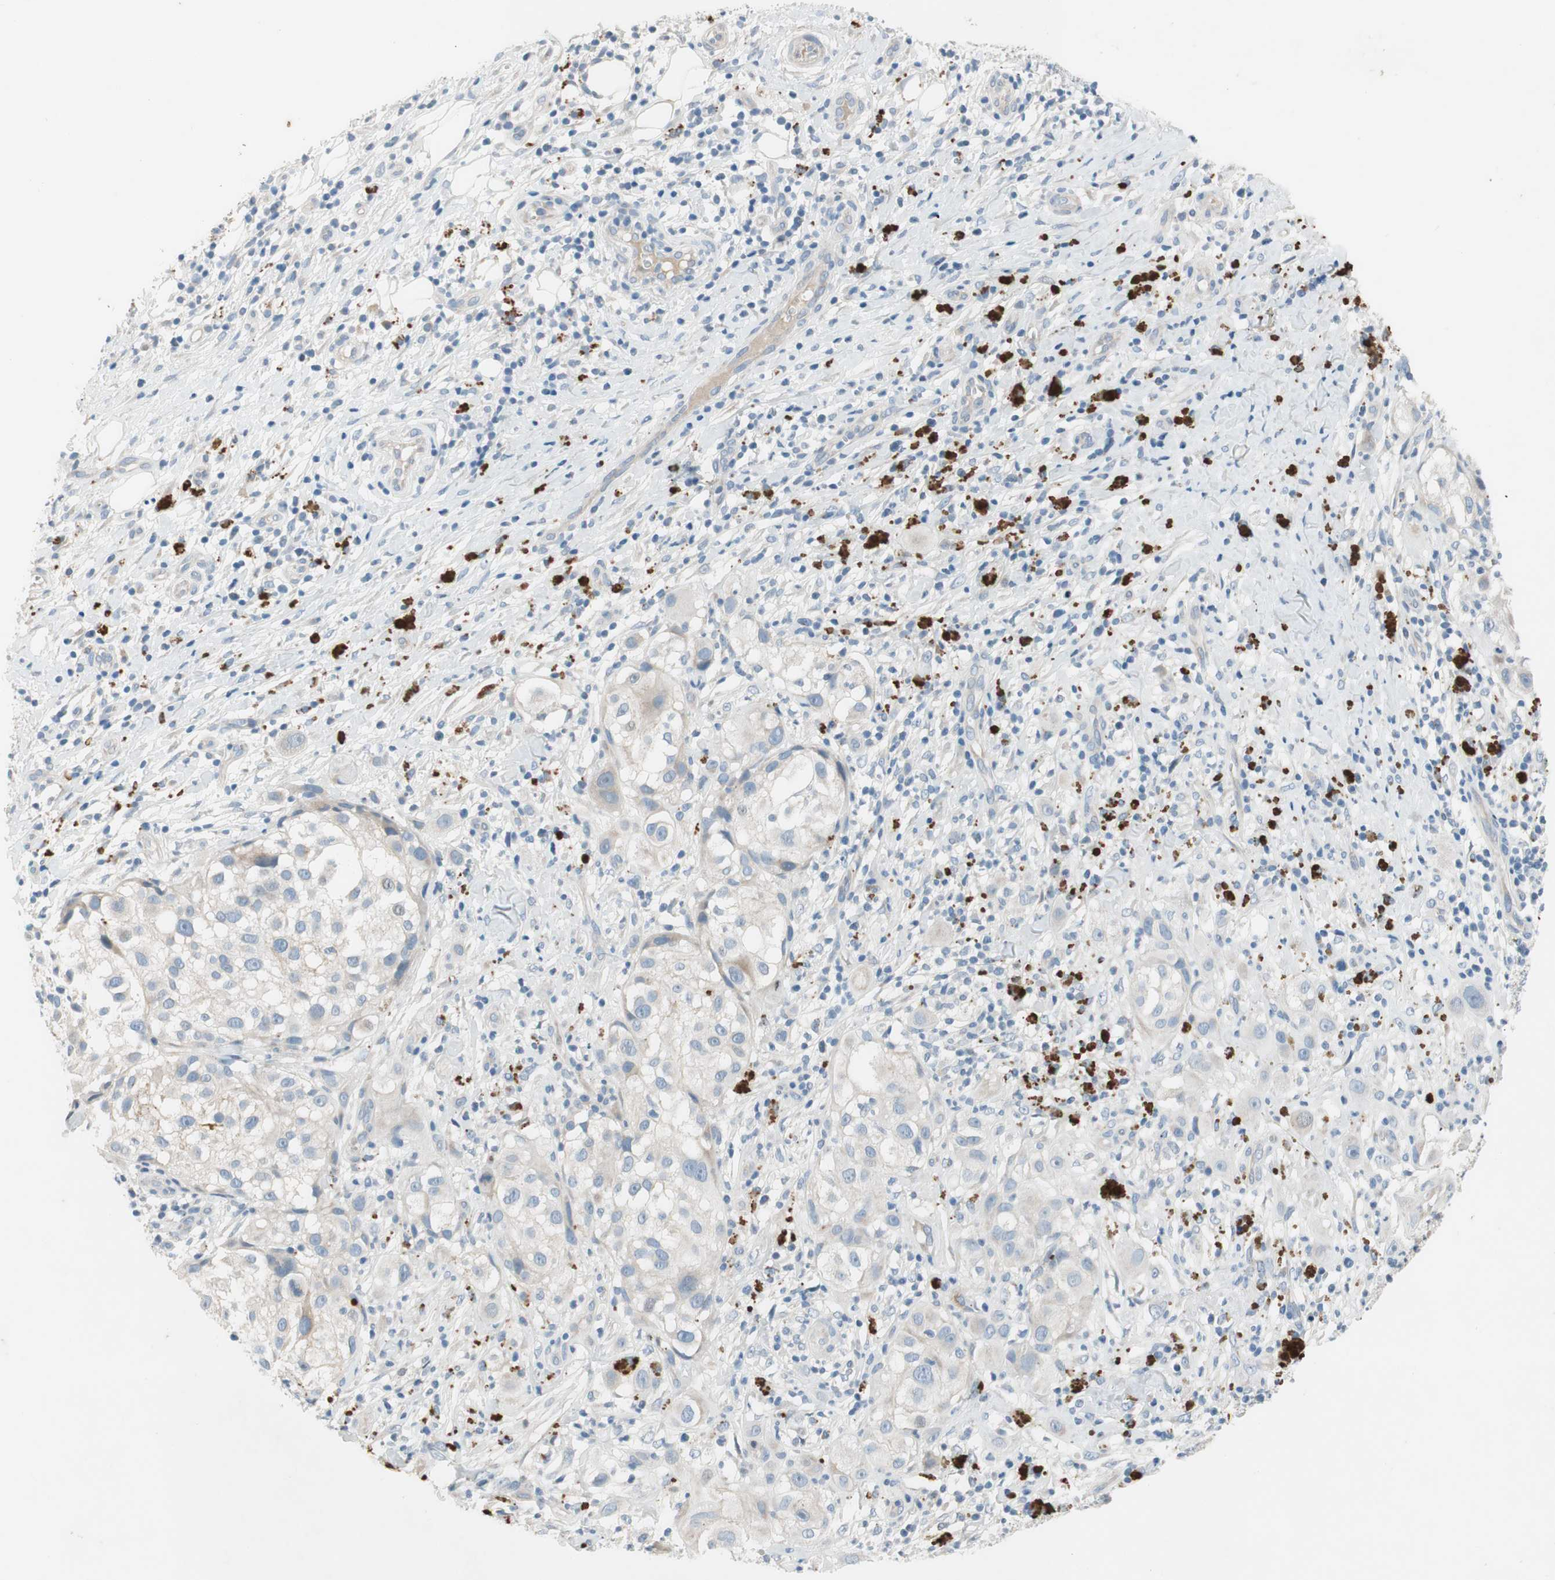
{"staining": {"intensity": "negative", "quantity": "none", "location": "none"}, "tissue": "melanoma", "cell_type": "Tumor cells", "image_type": "cancer", "snomed": [{"axis": "morphology", "description": "Necrosis, NOS"}, {"axis": "morphology", "description": "Malignant melanoma, NOS"}, {"axis": "topography", "description": "Skin"}], "caption": "A micrograph of human melanoma is negative for staining in tumor cells.", "gene": "PRRG4", "patient": {"sex": "female", "age": 87}}